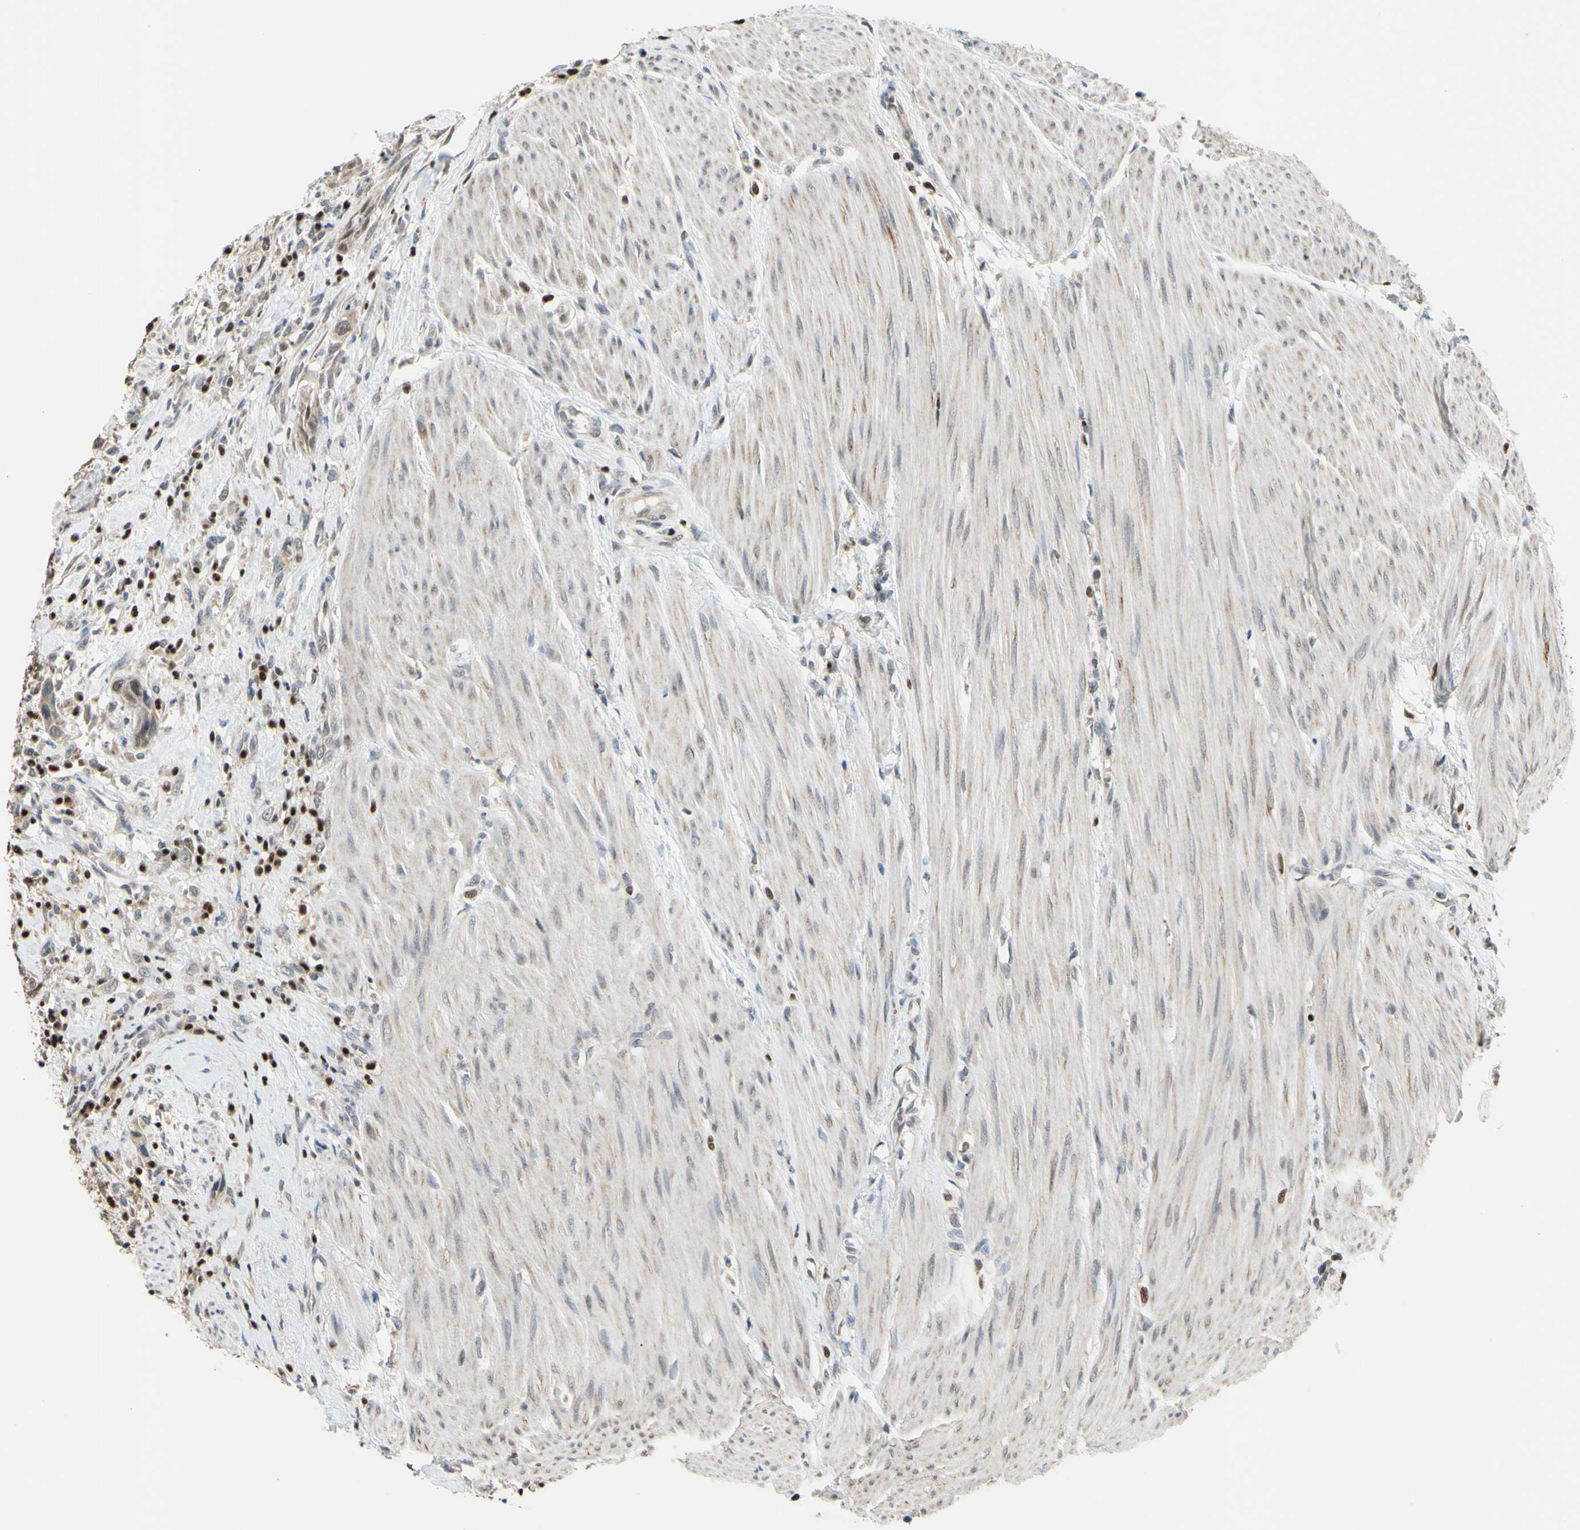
{"staining": {"intensity": "weak", "quantity": ">75%", "location": "cytoplasmic/membranous"}, "tissue": "urothelial cancer", "cell_type": "Tumor cells", "image_type": "cancer", "snomed": [{"axis": "morphology", "description": "Urothelial carcinoma, High grade"}, {"axis": "topography", "description": "Urinary bladder"}], "caption": "Immunohistochemical staining of human urothelial carcinoma (high-grade) demonstrates low levels of weak cytoplasmic/membranous protein positivity in approximately >75% of tumor cells.", "gene": "SP4", "patient": {"sex": "male", "age": 35}}